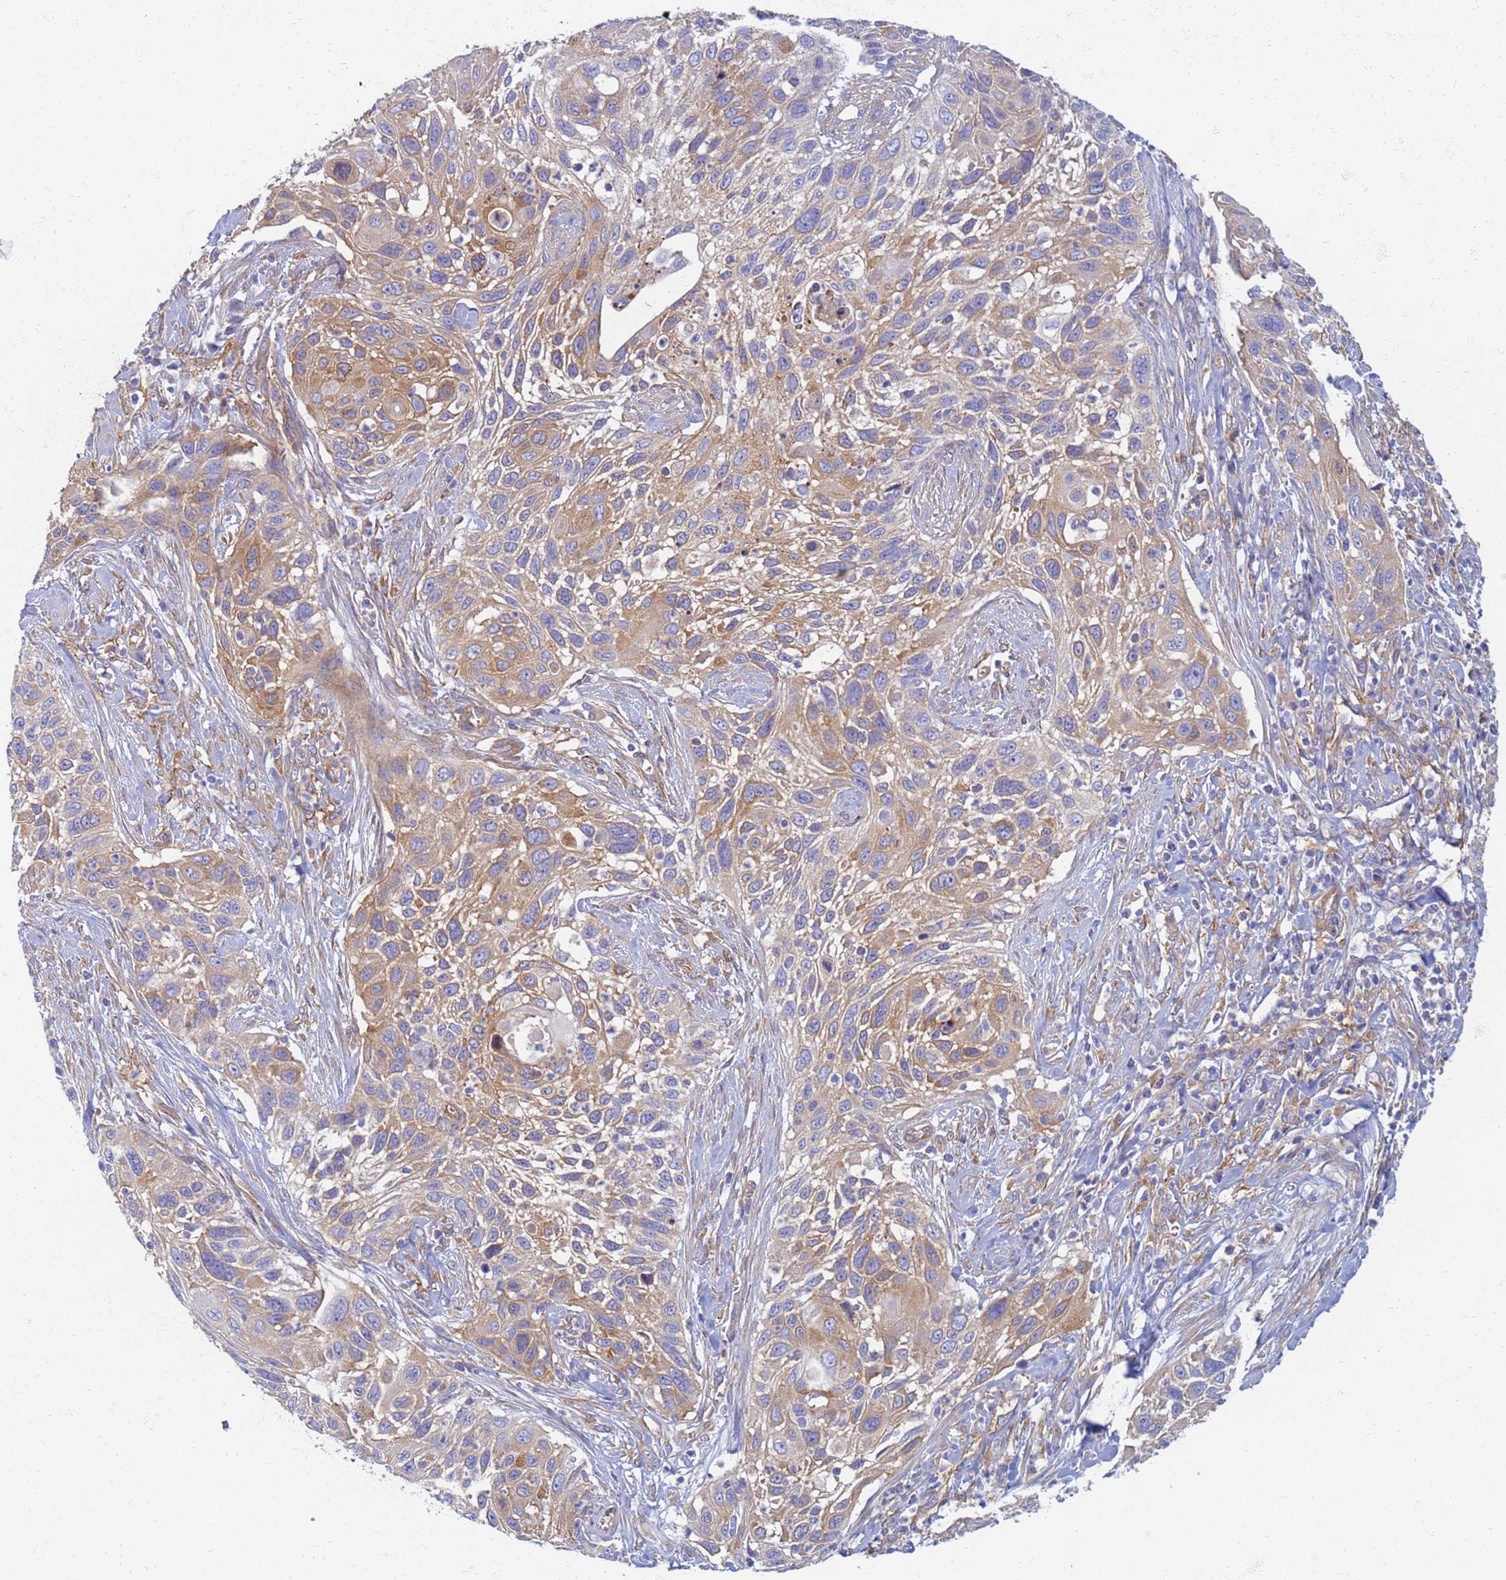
{"staining": {"intensity": "moderate", "quantity": ">75%", "location": "cytoplasmic/membranous"}, "tissue": "cervical cancer", "cell_type": "Tumor cells", "image_type": "cancer", "snomed": [{"axis": "morphology", "description": "Squamous cell carcinoma, NOS"}, {"axis": "topography", "description": "Cervix"}], "caption": "Human cervical cancer (squamous cell carcinoma) stained with a protein marker exhibits moderate staining in tumor cells.", "gene": "EEA1", "patient": {"sex": "female", "age": 70}}